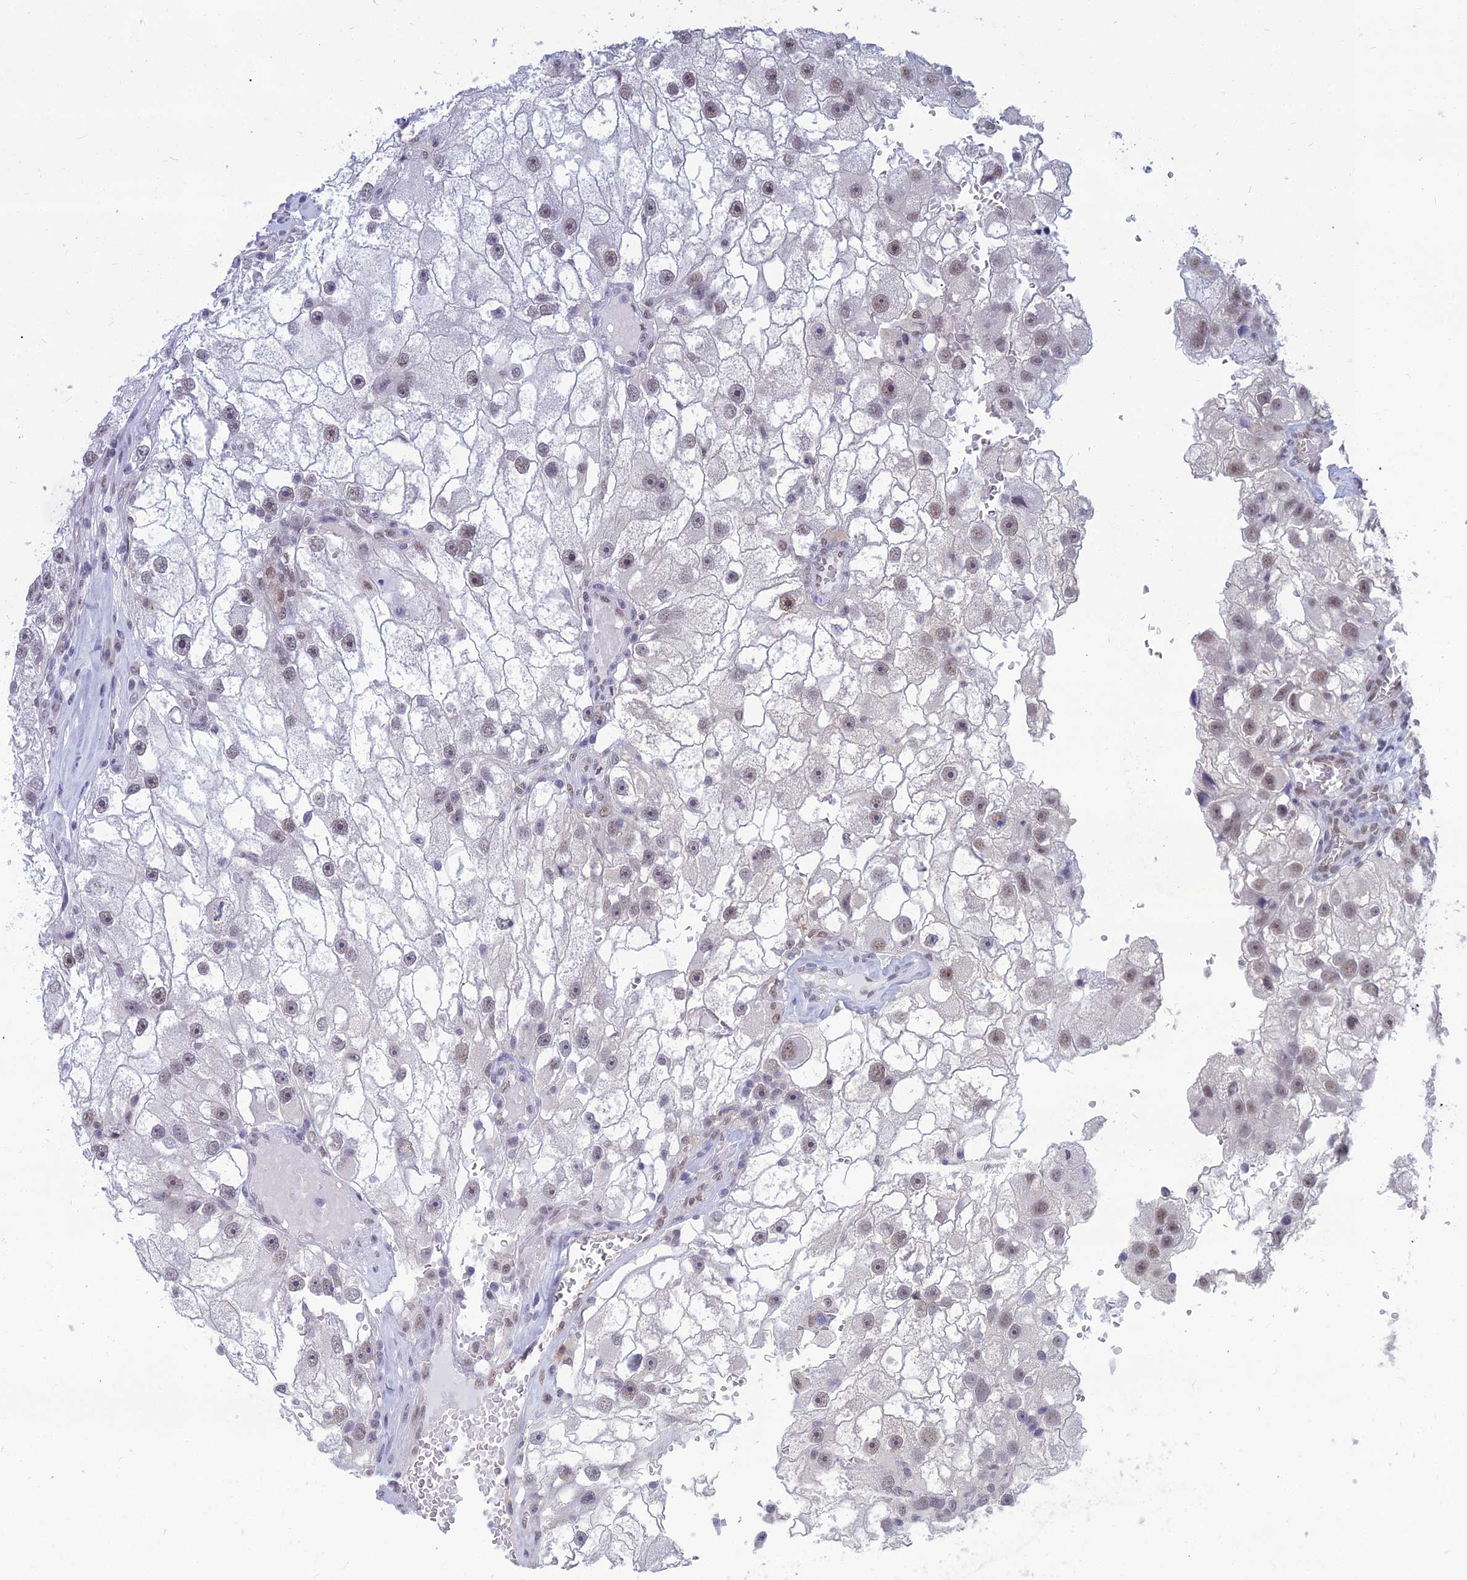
{"staining": {"intensity": "weak", "quantity": "25%-75%", "location": "nuclear"}, "tissue": "renal cancer", "cell_type": "Tumor cells", "image_type": "cancer", "snomed": [{"axis": "morphology", "description": "Adenocarcinoma, NOS"}, {"axis": "topography", "description": "Kidney"}], "caption": "A photomicrograph of human renal cancer stained for a protein displays weak nuclear brown staining in tumor cells.", "gene": "SRSF7", "patient": {"sex": "male", "age": 63}}